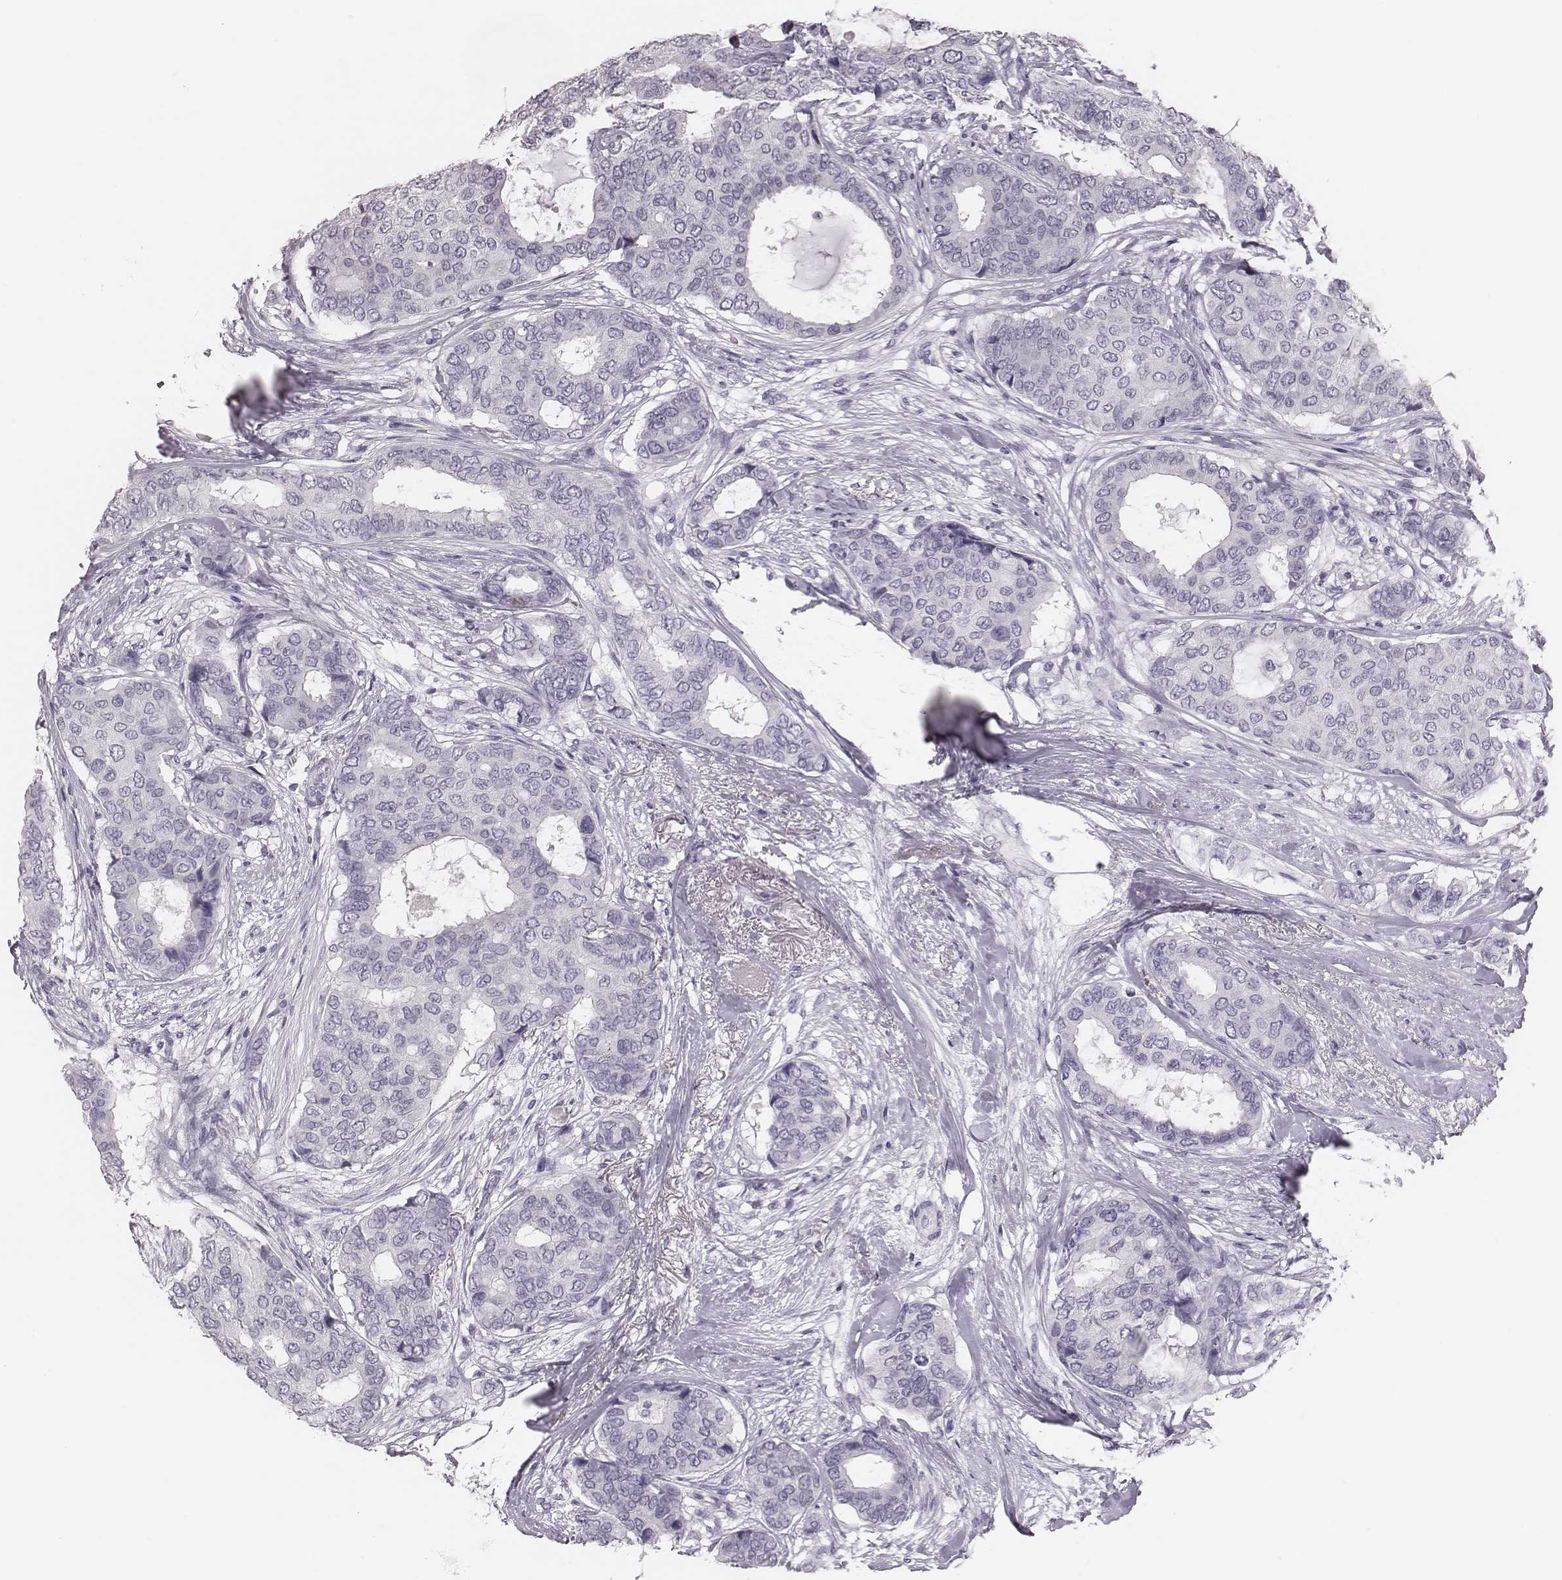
{"staining": {"intensity": "negative", "quantity": "none", "location": "none"}, "tissue": "breast cancer", "cell_type": "Tumor cells", "image_type": "cancer", "snomed": [{"axis": "morphology", "description": "Duct carcinoma"}, {"axis": "topography", "description": "Breast"}], "caption": "An immunohistochemistry (IHC) micrograph of breast infiltrating ductal carcinoma is shown. There is no staining in tumor cells of breast infiltrating ductal carcinoma.", "gene": "CSH1", "patient": {"sex": "female", "age": 75}}